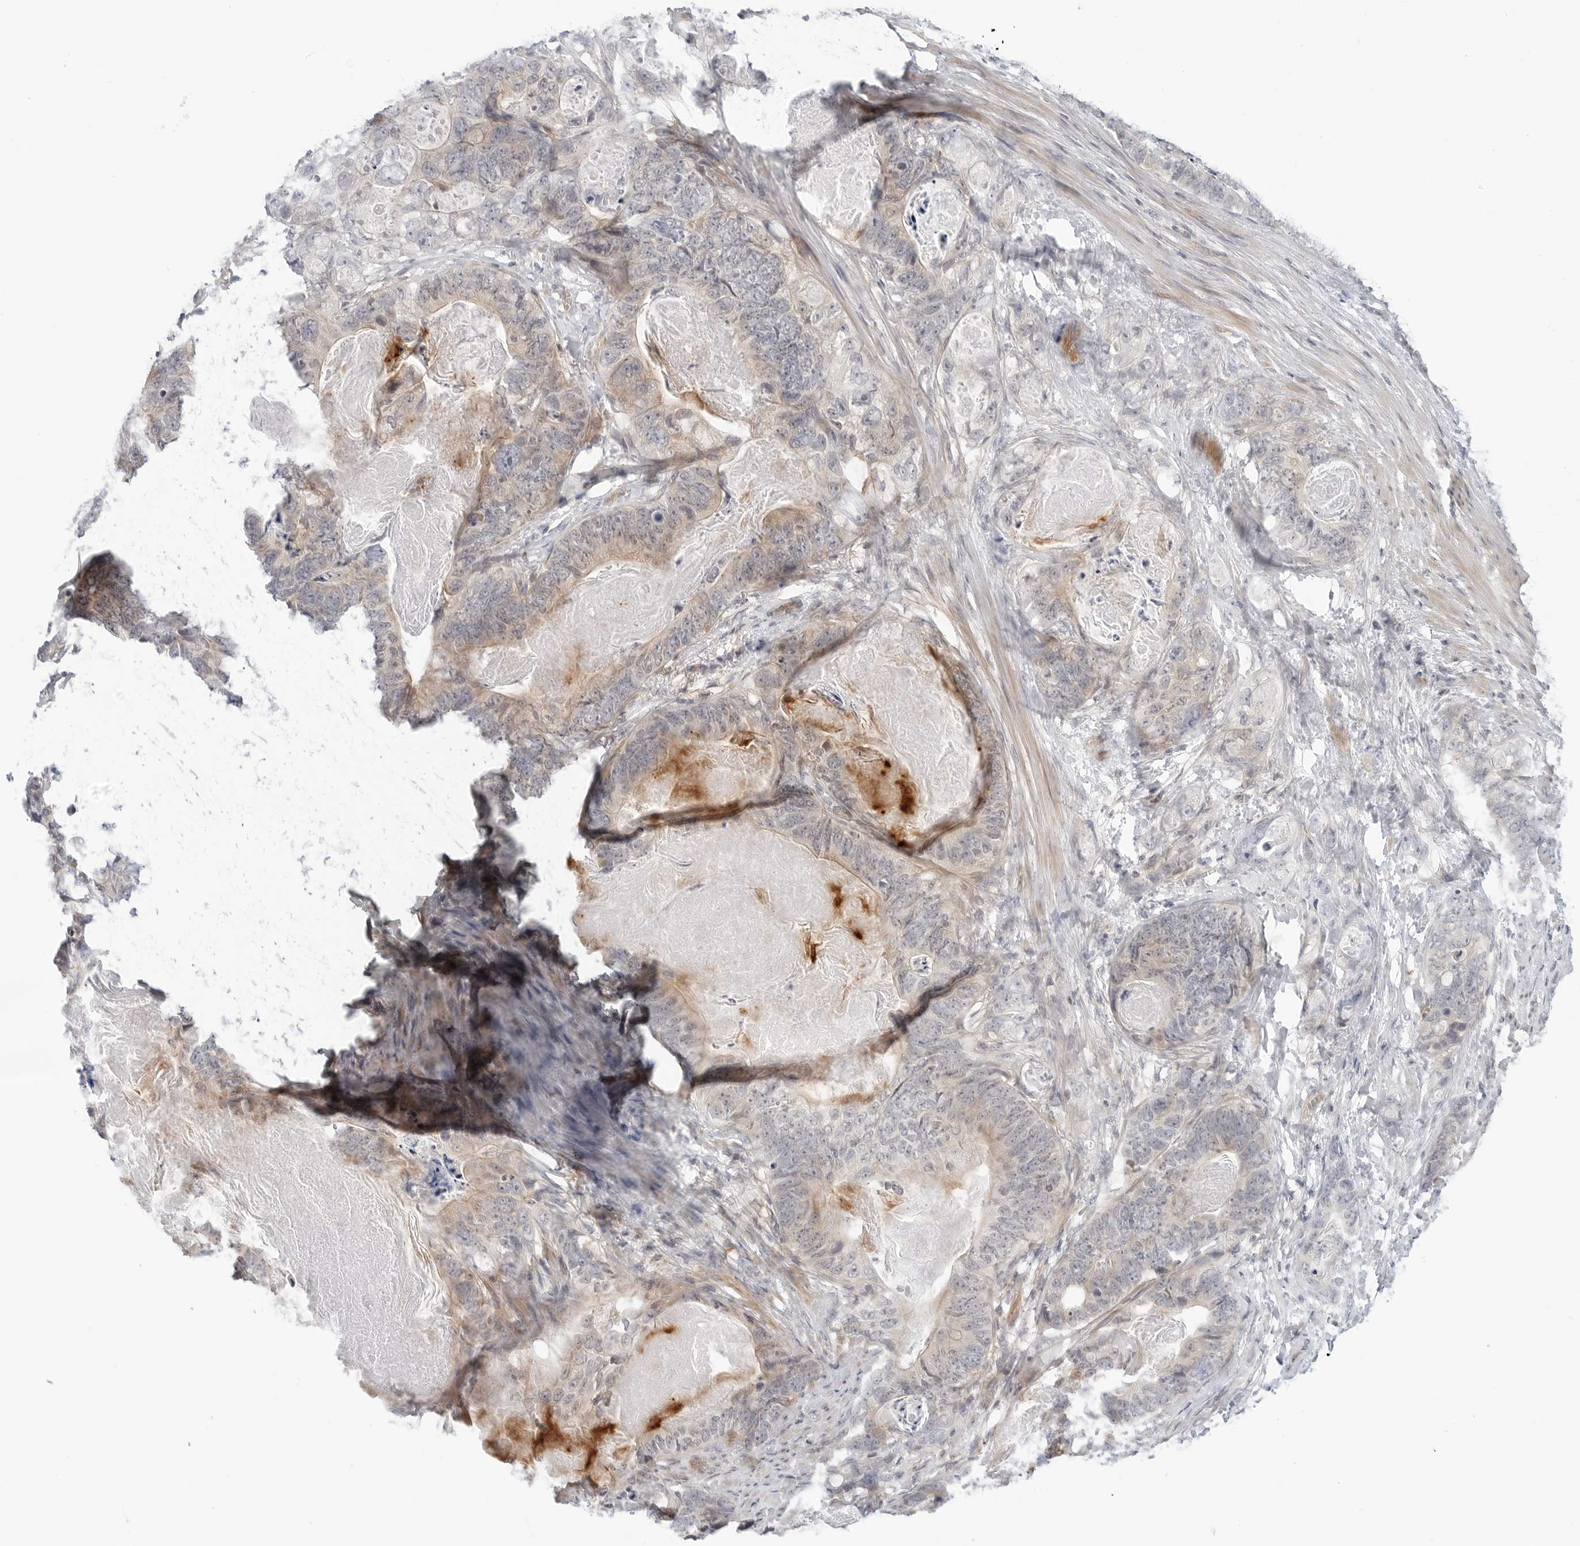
{"staining": {"intensity": "weak", "quantity": "25%-75%", "location": "cytoplasmic/membranous"}, "tissue": "stomach cancer", "cell_type": "Tumor cells", "image_type": "cancer", "snomed": [{"axis": "morphology", "description": "Normal tissue, NOS"}, {"axis": "morphology", "description": "Adenocarcinoma, NOS"}, {"axis": "topography", "description": "Stomach"}], "caption": "Protein expression analysis of human stomach adenocarcinoma reveals weak cytoplasmic/membranous expression in about 25%-75% of tumor cells.", "gene": "STXBP3", "patient": {"sex": "female", "age": 89}}